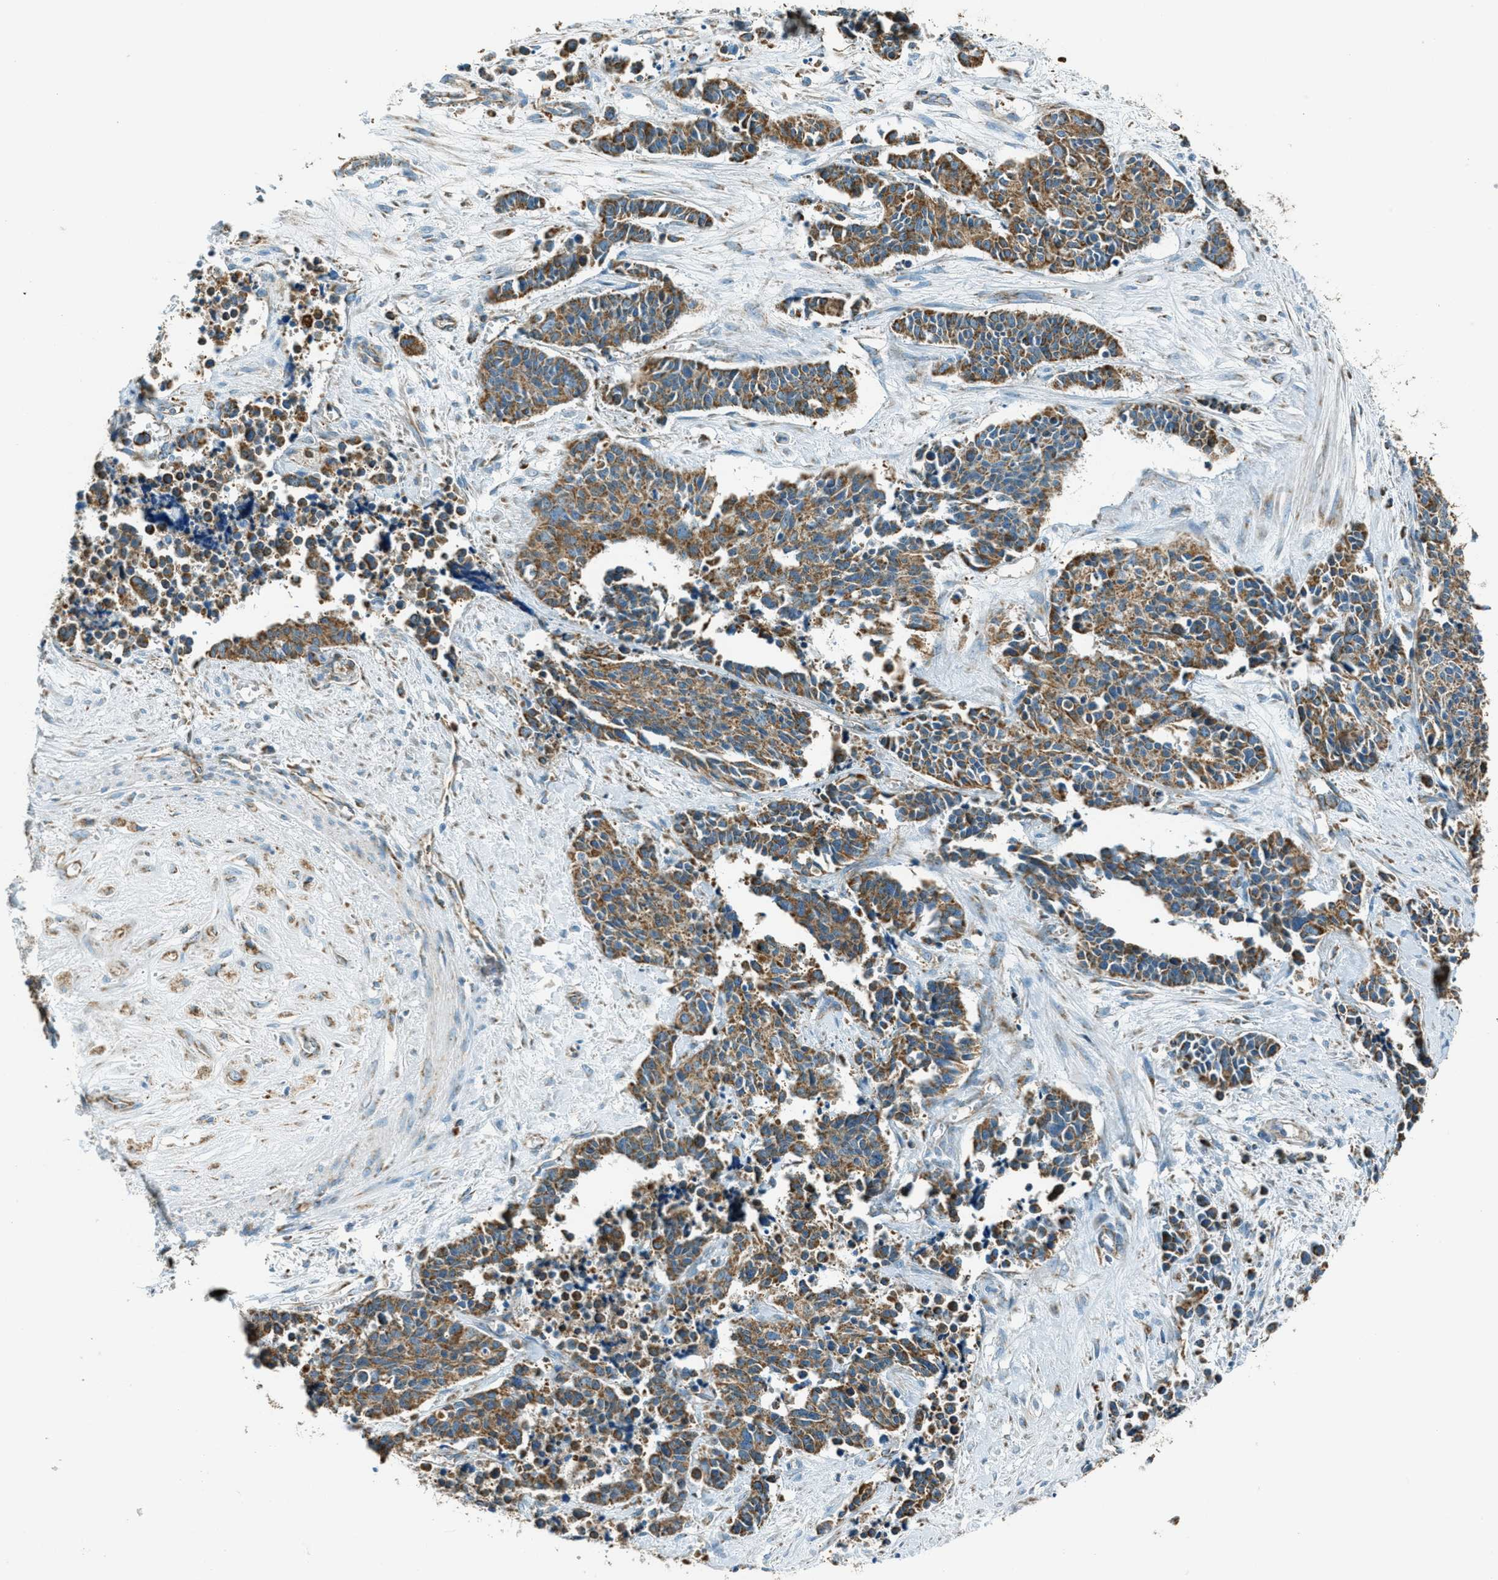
{"staining": {"intensity": "strong", "quantity": ">75%", "location": "cytoplasmic/membranous"}, "tissue": "cervical cancer", "cell_type": "Tumor cells", "image_type": "cancer", "snomed": [{"axis": "morphology", "description": "Squamous cell carcinoma, NOS"}, {"axis": "topography", "description": "Cervix"}], "caption": "Squamous cell carcinoma (cervical) stained with a protein marker demonstrates strong staining in tumor cells.", "gene": "CHST15", "patient": {"sex": "female", "age": 35}}